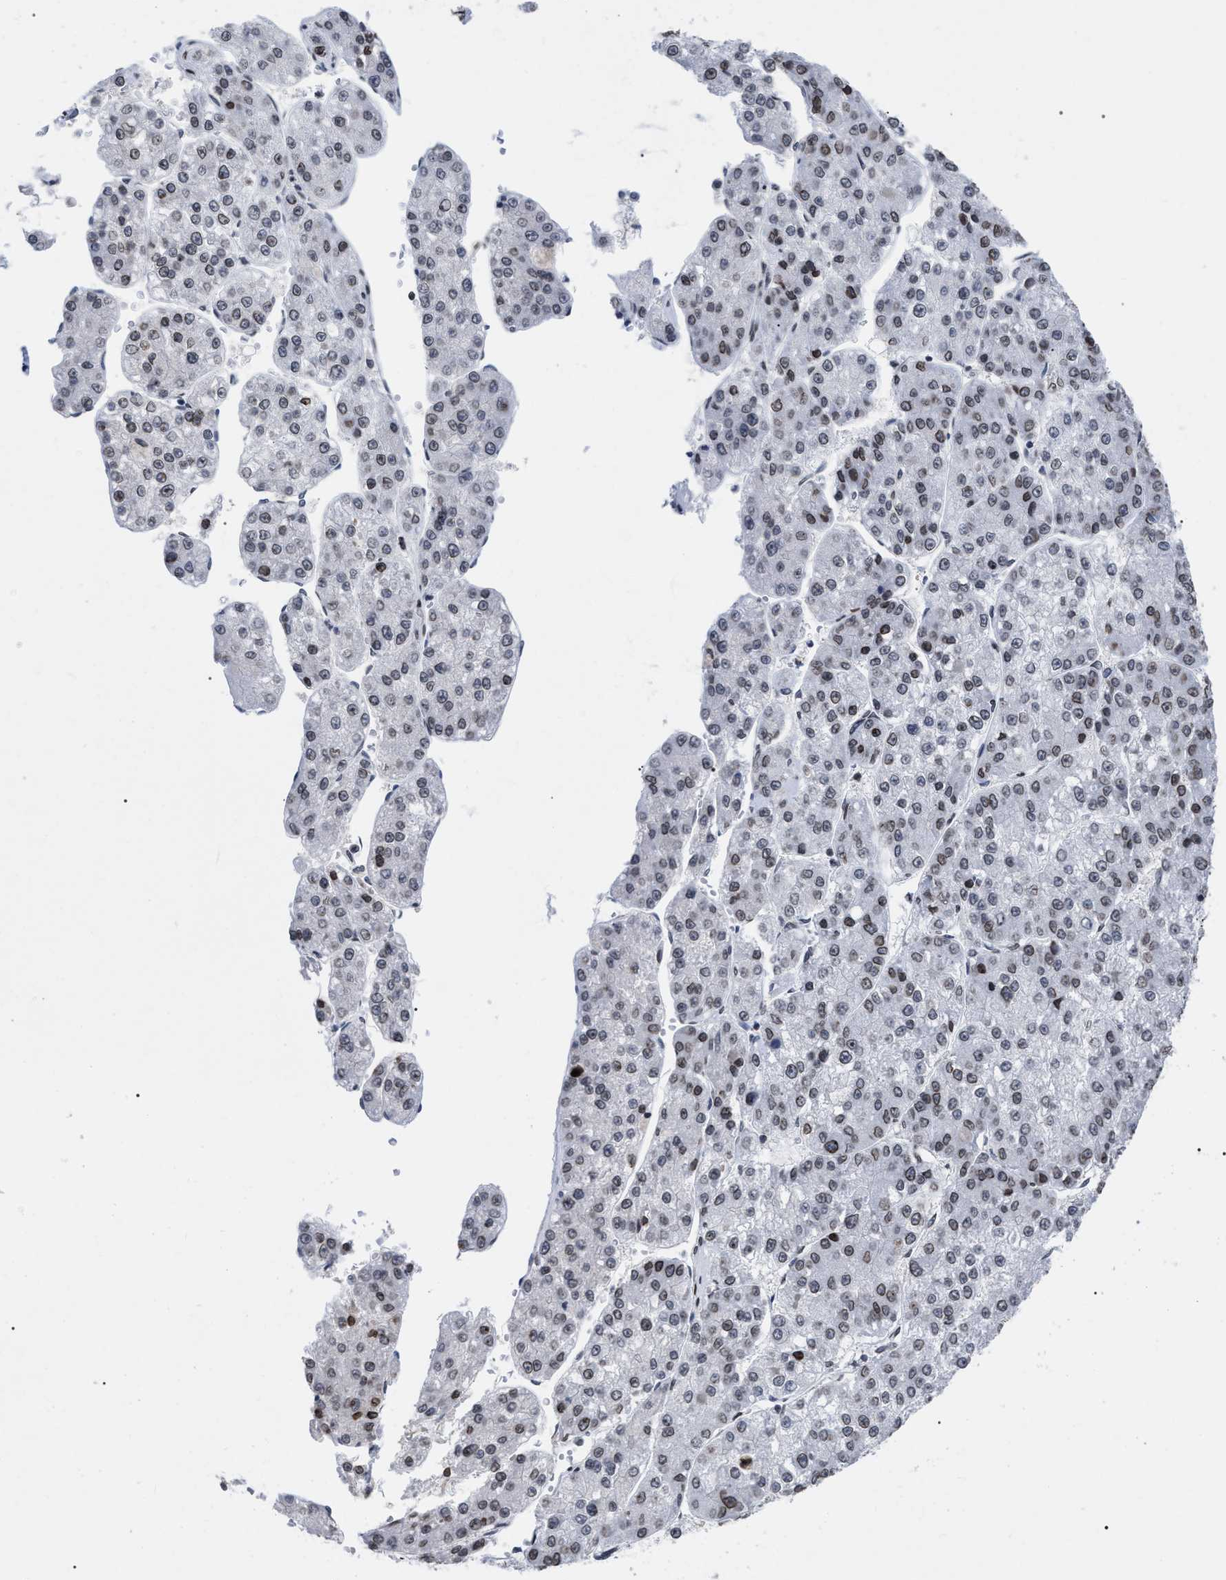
{"staining": {"intensity": "weak", "quantity": ">75%", "location": "nuclear"}, "tissue": "liver cancer", "cell_type": "Tumor cells", "image_type": "cancer", "snomed": [{"axis": "morphology", "description": "Carcinoma, Hepatocellular, NOS"}, {"axis": "topography", "description": "Liver"}], "caption": "Approximately >75% of tumor cells in human liver cancer reveal weak nuclear protein expression as visualized by brown immunohistochemical staining.", "gene": "TPR", "patient": {"sex": "female", "age": 73}}